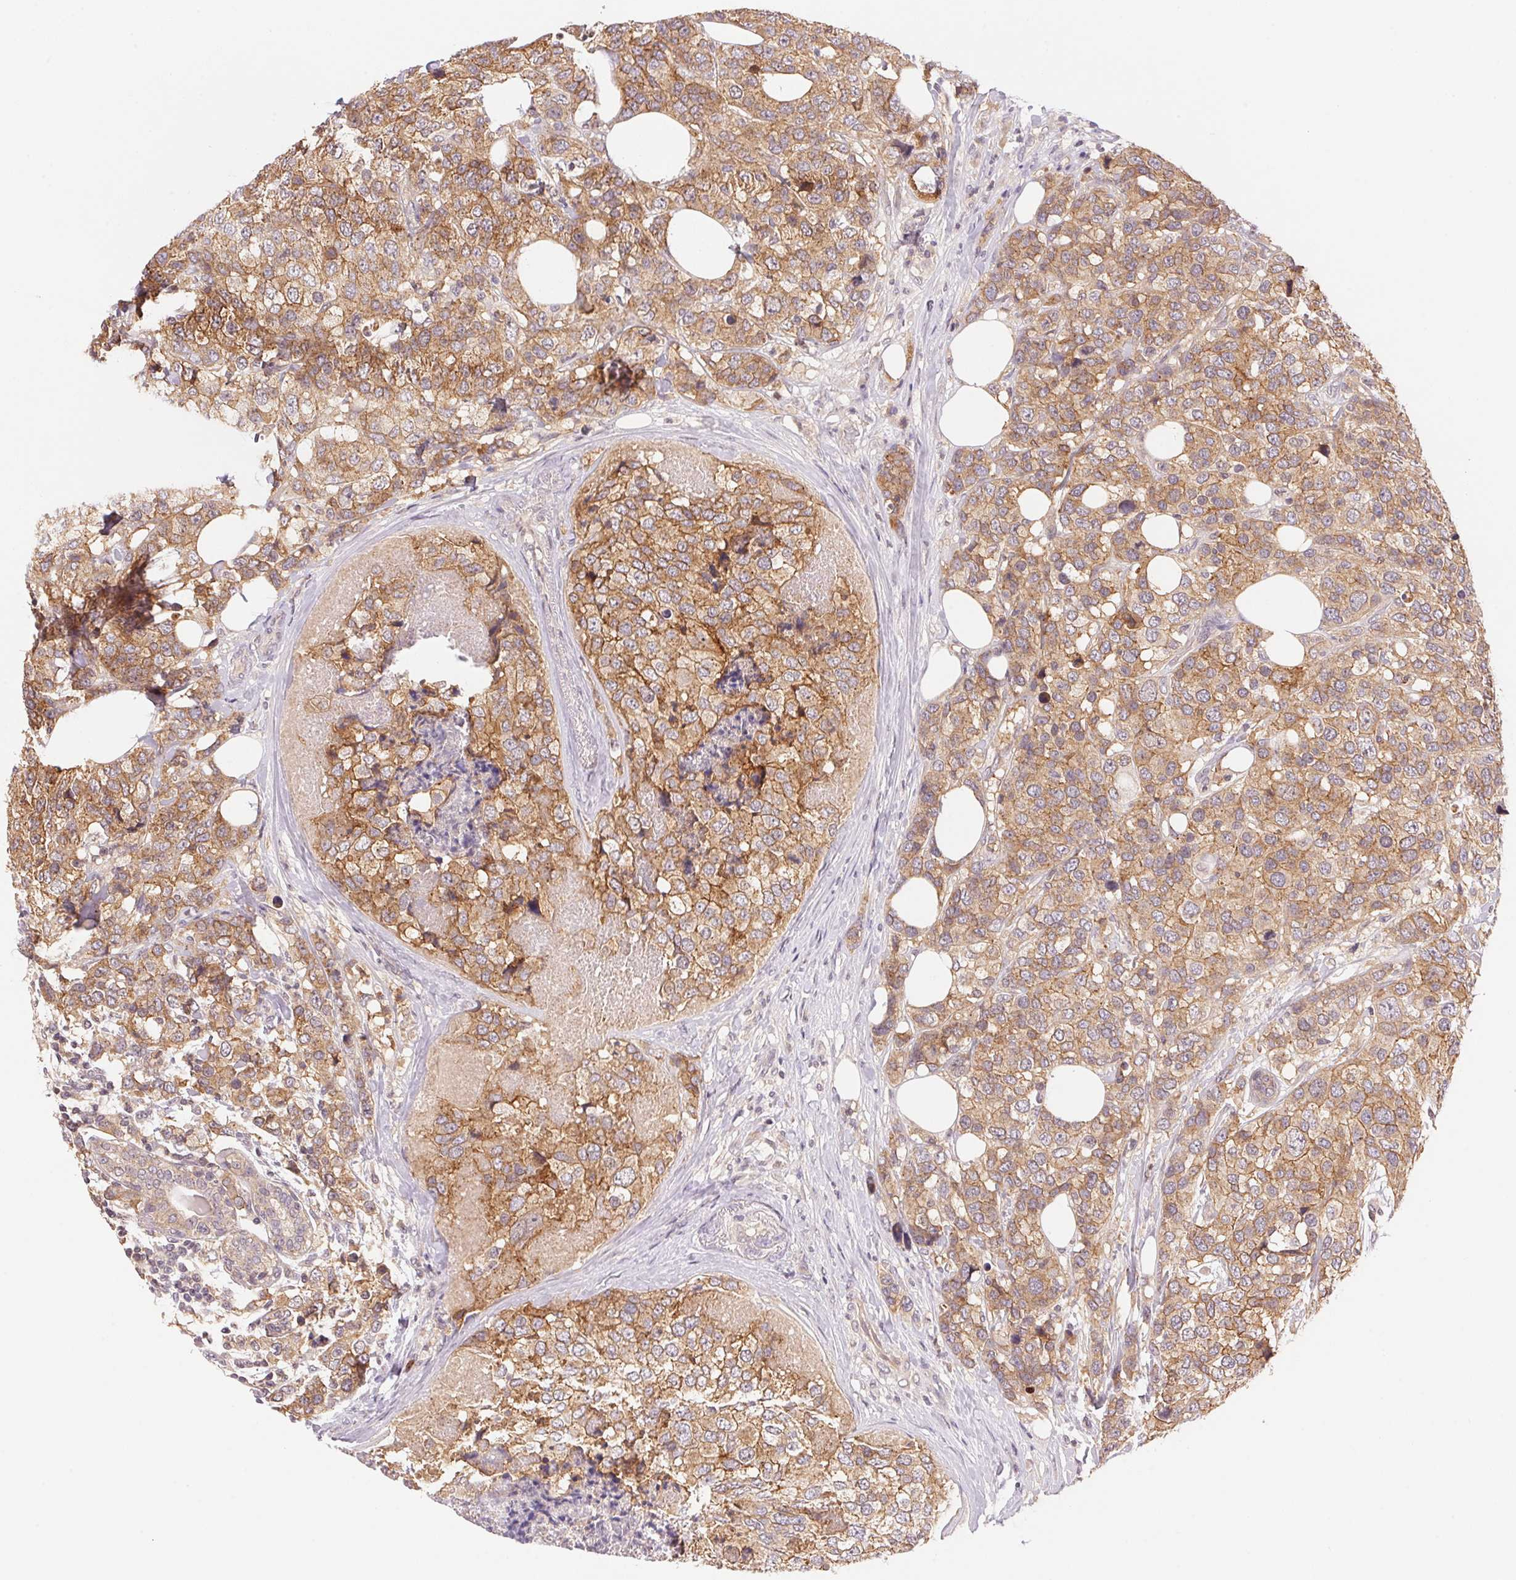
{"staining": {"intensity": "moderate", "quantity": ">75%", "location": "cytoplasmic/membranous"}, "tissue": "breast cancer", "cell_type": "Tumor cells", "image_type": "cancer", "snomed": [{"axis": "morphology", "description": "Lobular carcinoma"}, {"axis": "topography", "description": "Breast"}], "caption": "Protein expression analysis of human breast cancer reveals moderate cytoplasmic/membranous staining in about >75% of tumor cells.", "gene": "BNIP5", "patient": {"sex": "female", "age": 59}}